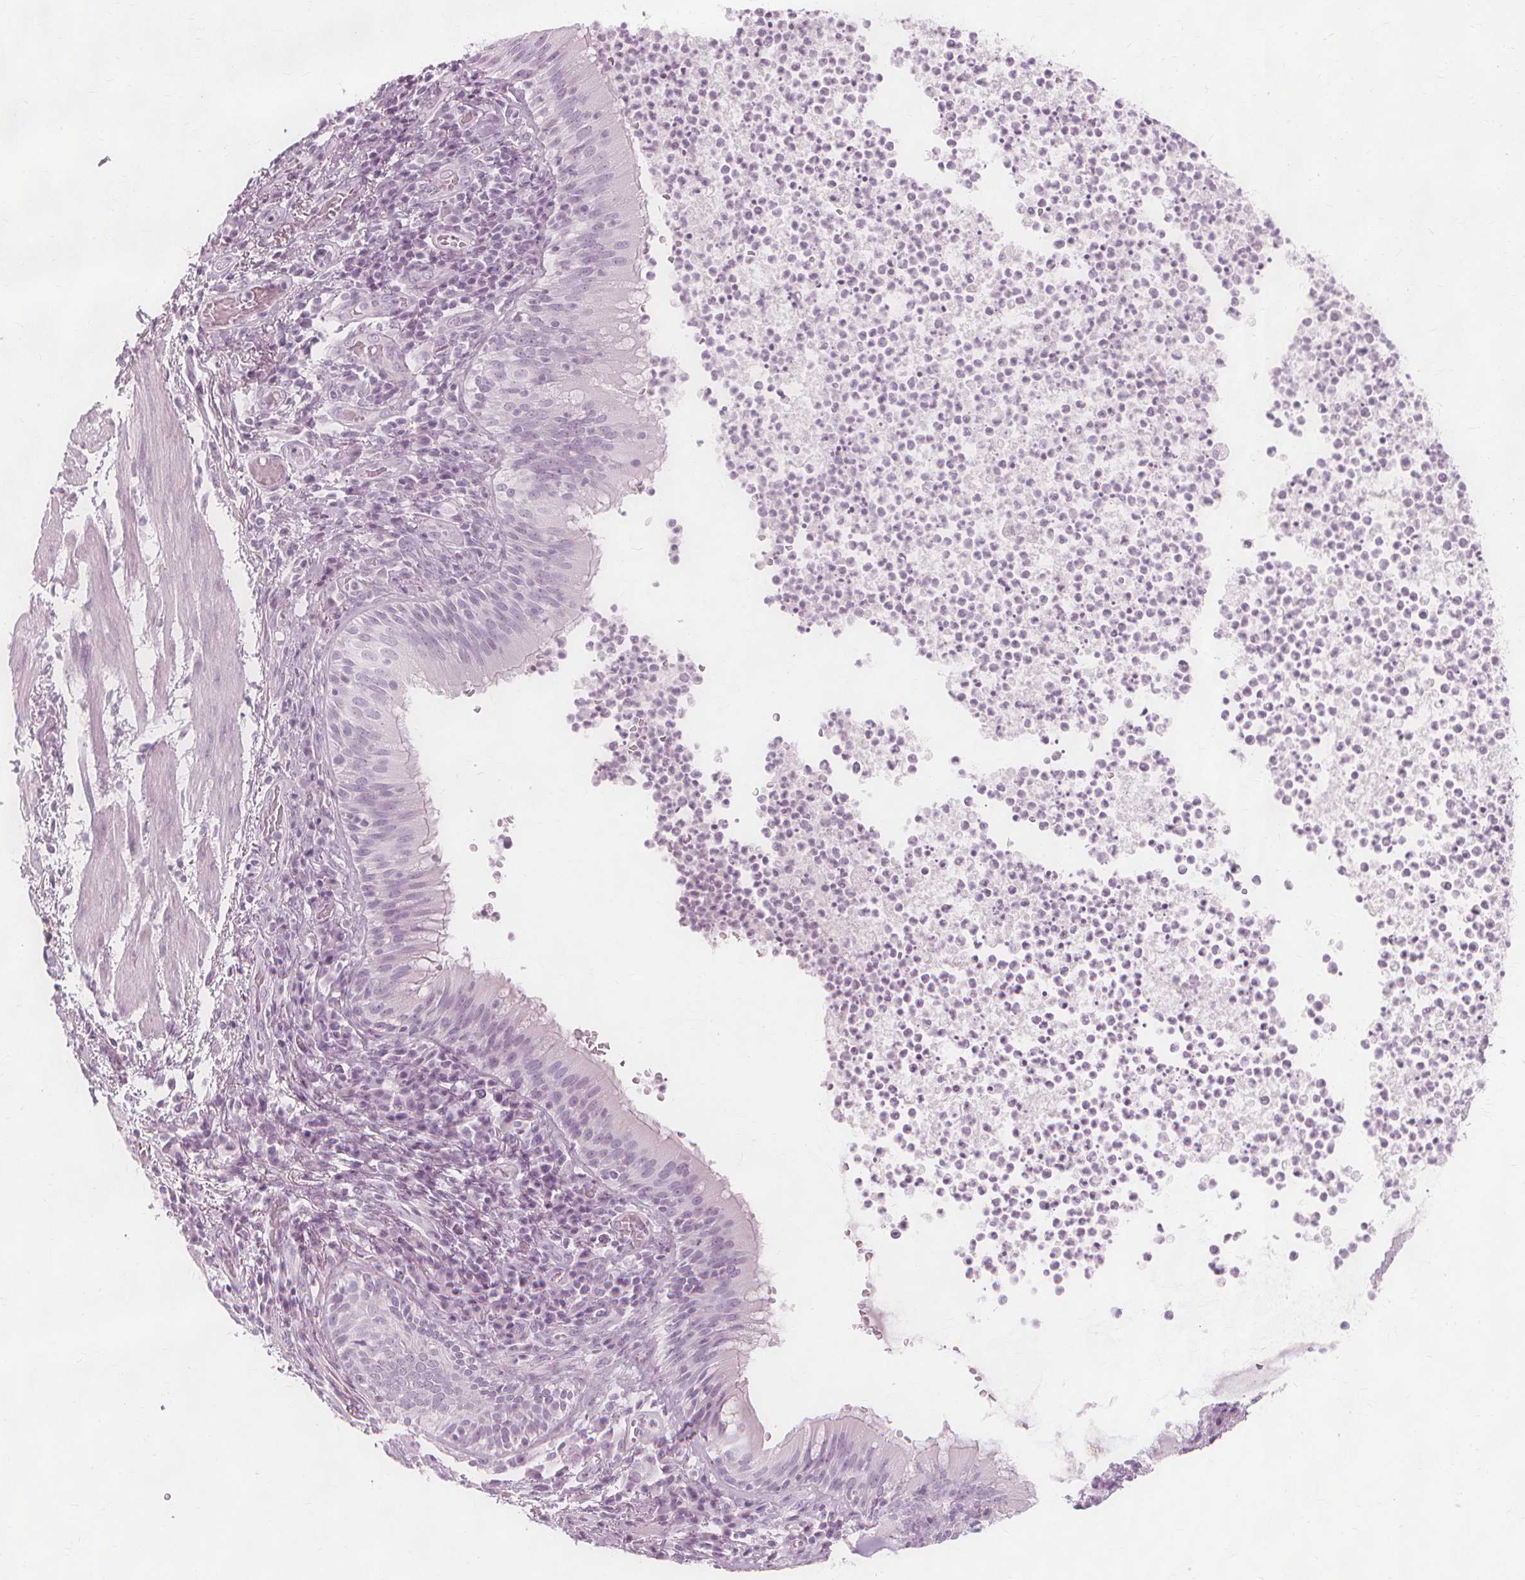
{"staining": {"intensity": "negative", "quantity": "none", "location": "none"}, "tissue": "bronchus", "cell_type": "Respiratory epithelial cells", "image_type": "normal", "snomed": [{"axis": "morphology", "description": "Normal tissue, NOS"}, {"axis": "topography", "description": "Lymph node"}, {"axis": "topography", "description": "Bronchus"}], "caption": "Immunohistochemical staining of normal bronchus shows no significant positivity in respiratory epithelial cells. Nuclei are stained in blue.", "gene": "TFF1", "patient": {"sex": "male", "age": 56}}